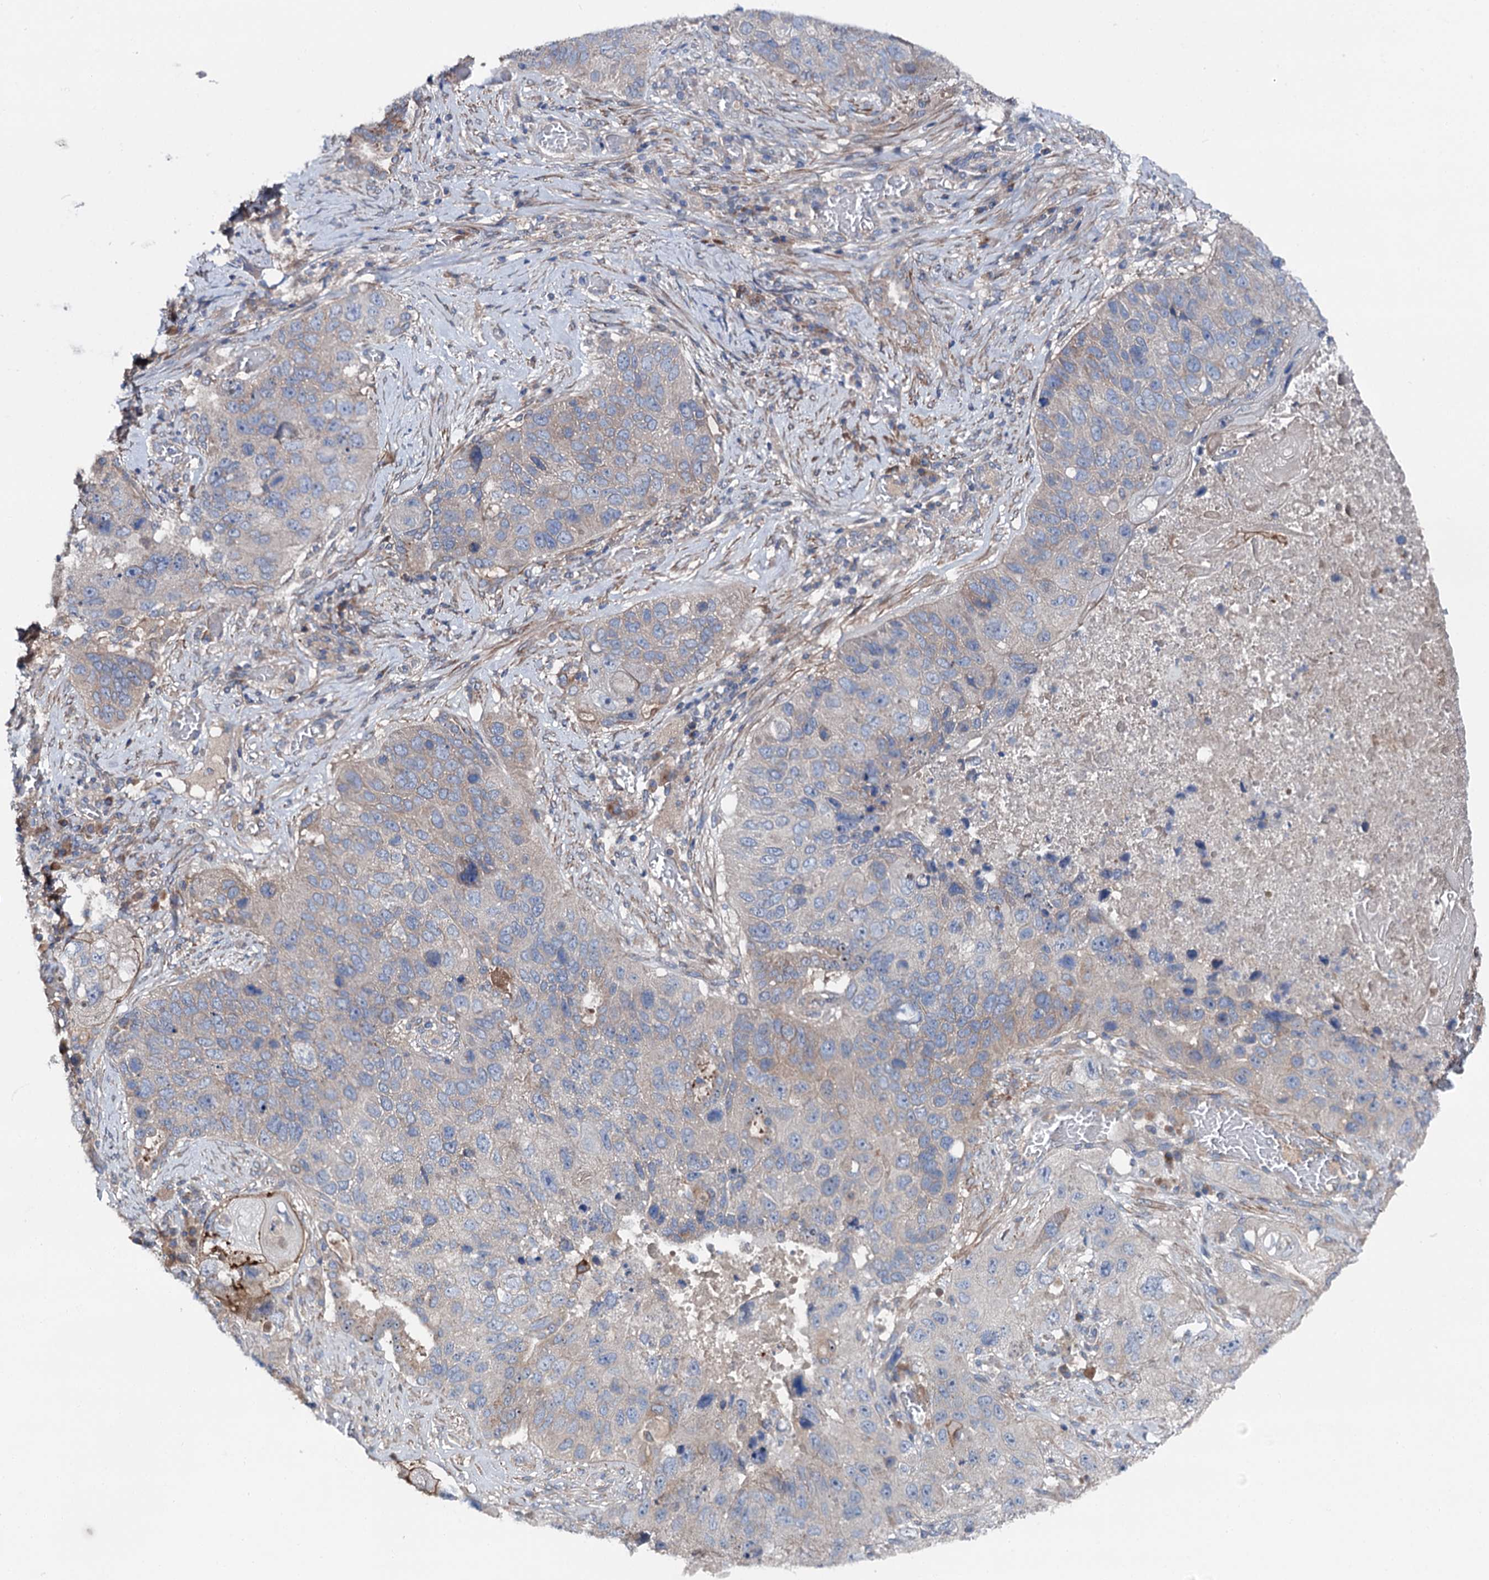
{"staining": {"intensity": "weak", "quantity": "<25%", "location": "cytoplasmic/membranous"}, "tissue": "lung cancer", "cell_type": "Tumor cells", "image_type": "cancer", "snomed": [{"axis": "morphology", "description": "Squamous cell carcinoma, NOS"}, {"axis": "topography", "description": "Lung"}], "caption": "Micrograph shows no protein positivity in tumor cells of squamous cell carcinoma (lung) tissue.", "gene": "SLC22A25", "patient": {"sex": "male", "age": 61}}